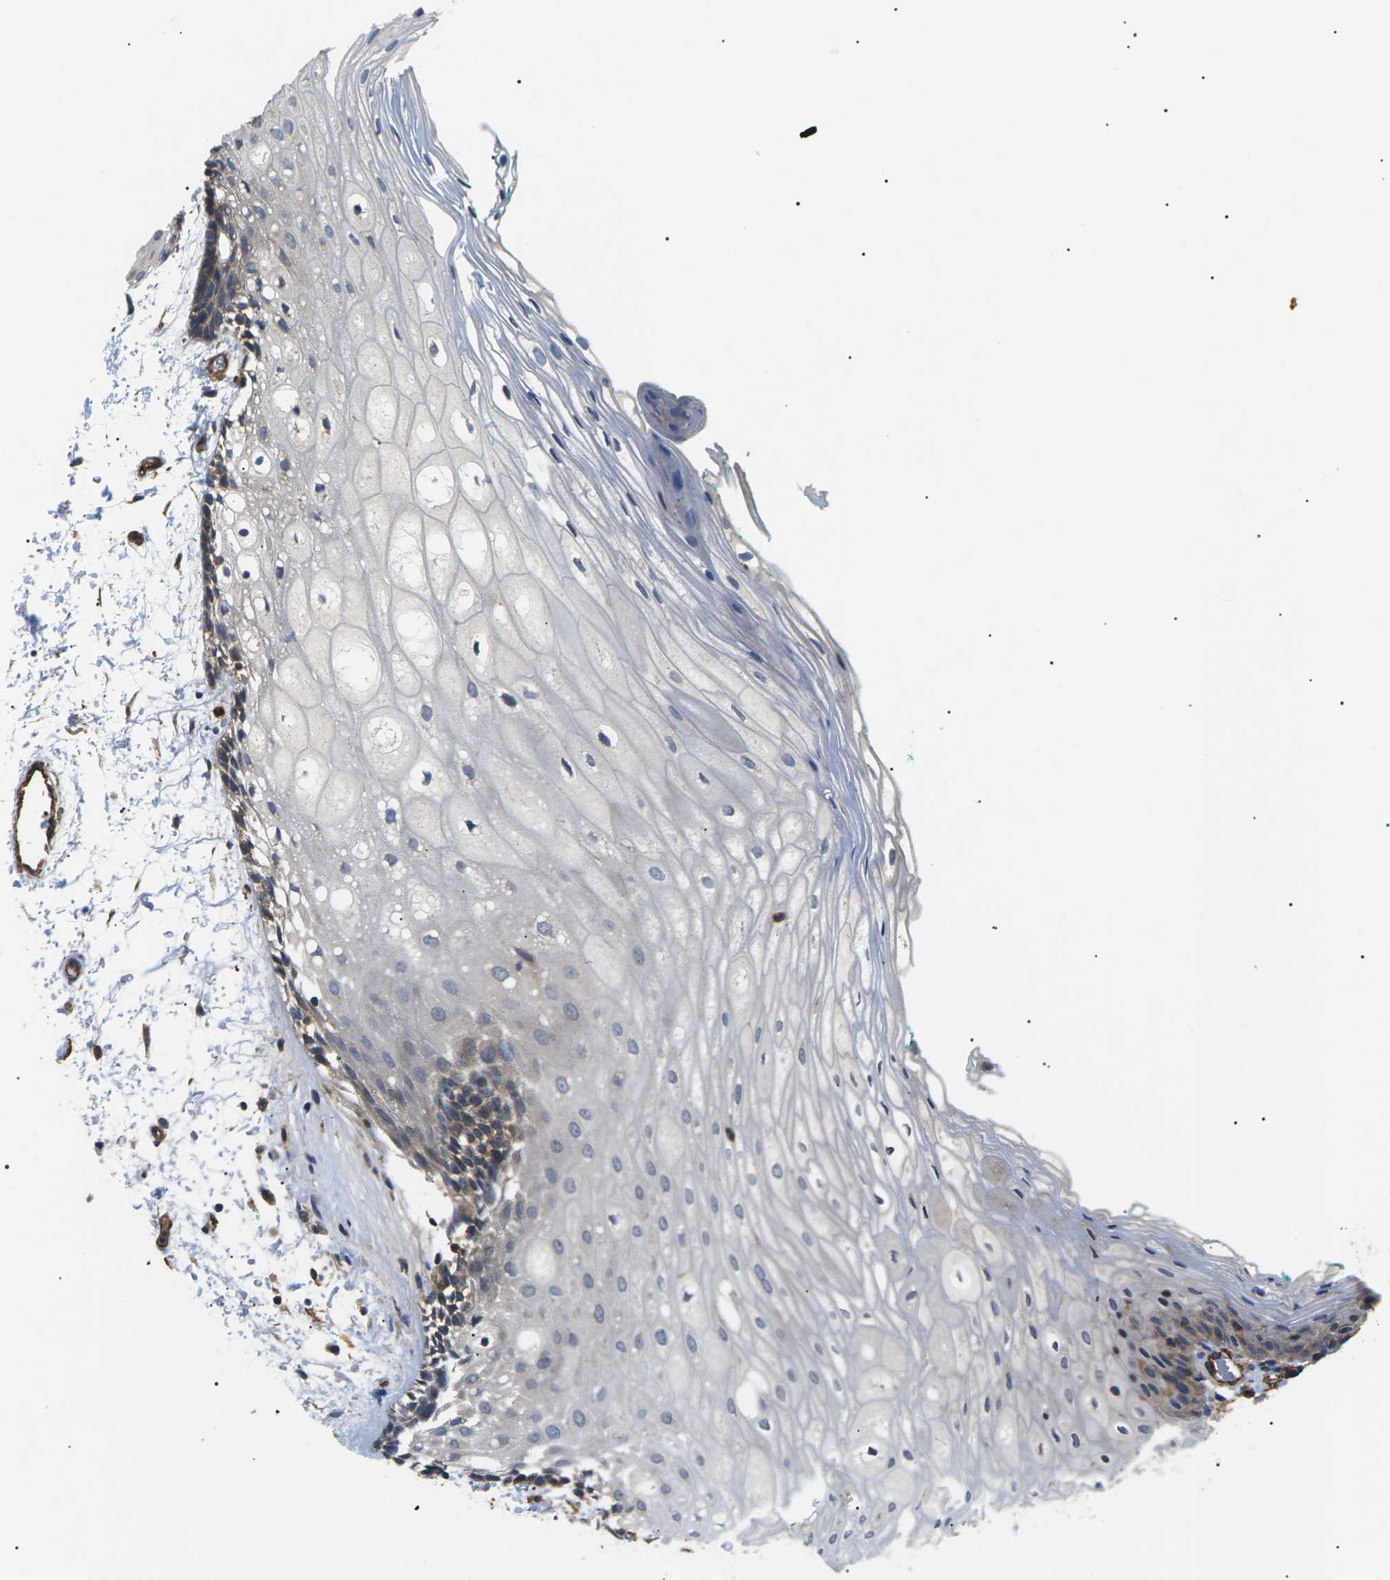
{"staining": {"intensity": "moderate", "quantity": "<25%", "location": "cytoplasmic/membranous"}, "tissue": "oral mucosa", "cell_type": "Squamous epithelial cells", "image_type": "normal", "snomed": [{"axis": "morphology", "description": "Normal tissue, NOS"}, {"axis": "topography", "description": "Skeletal muscle"}, {"axis": "topography", "description": "Oral tissue"}, {"axis": "topography", "description": "Peripheral nerve tissue"}], "caption": "High-magnification brightfield microscopy of normal oral mucosa stained with DAB (3,3'-diaminobenzidine) (brown) and counterstained with hematoxylin (blue). squamous epithelial cells exhibit moderate cytoplasmic/membranous positivity is seen in approximately<25% of cells. The protein is shown in brown color, while the nuclei are stained blue.", "gene": "TMTC4", "patient": {"sex": "female", "age": 84}}